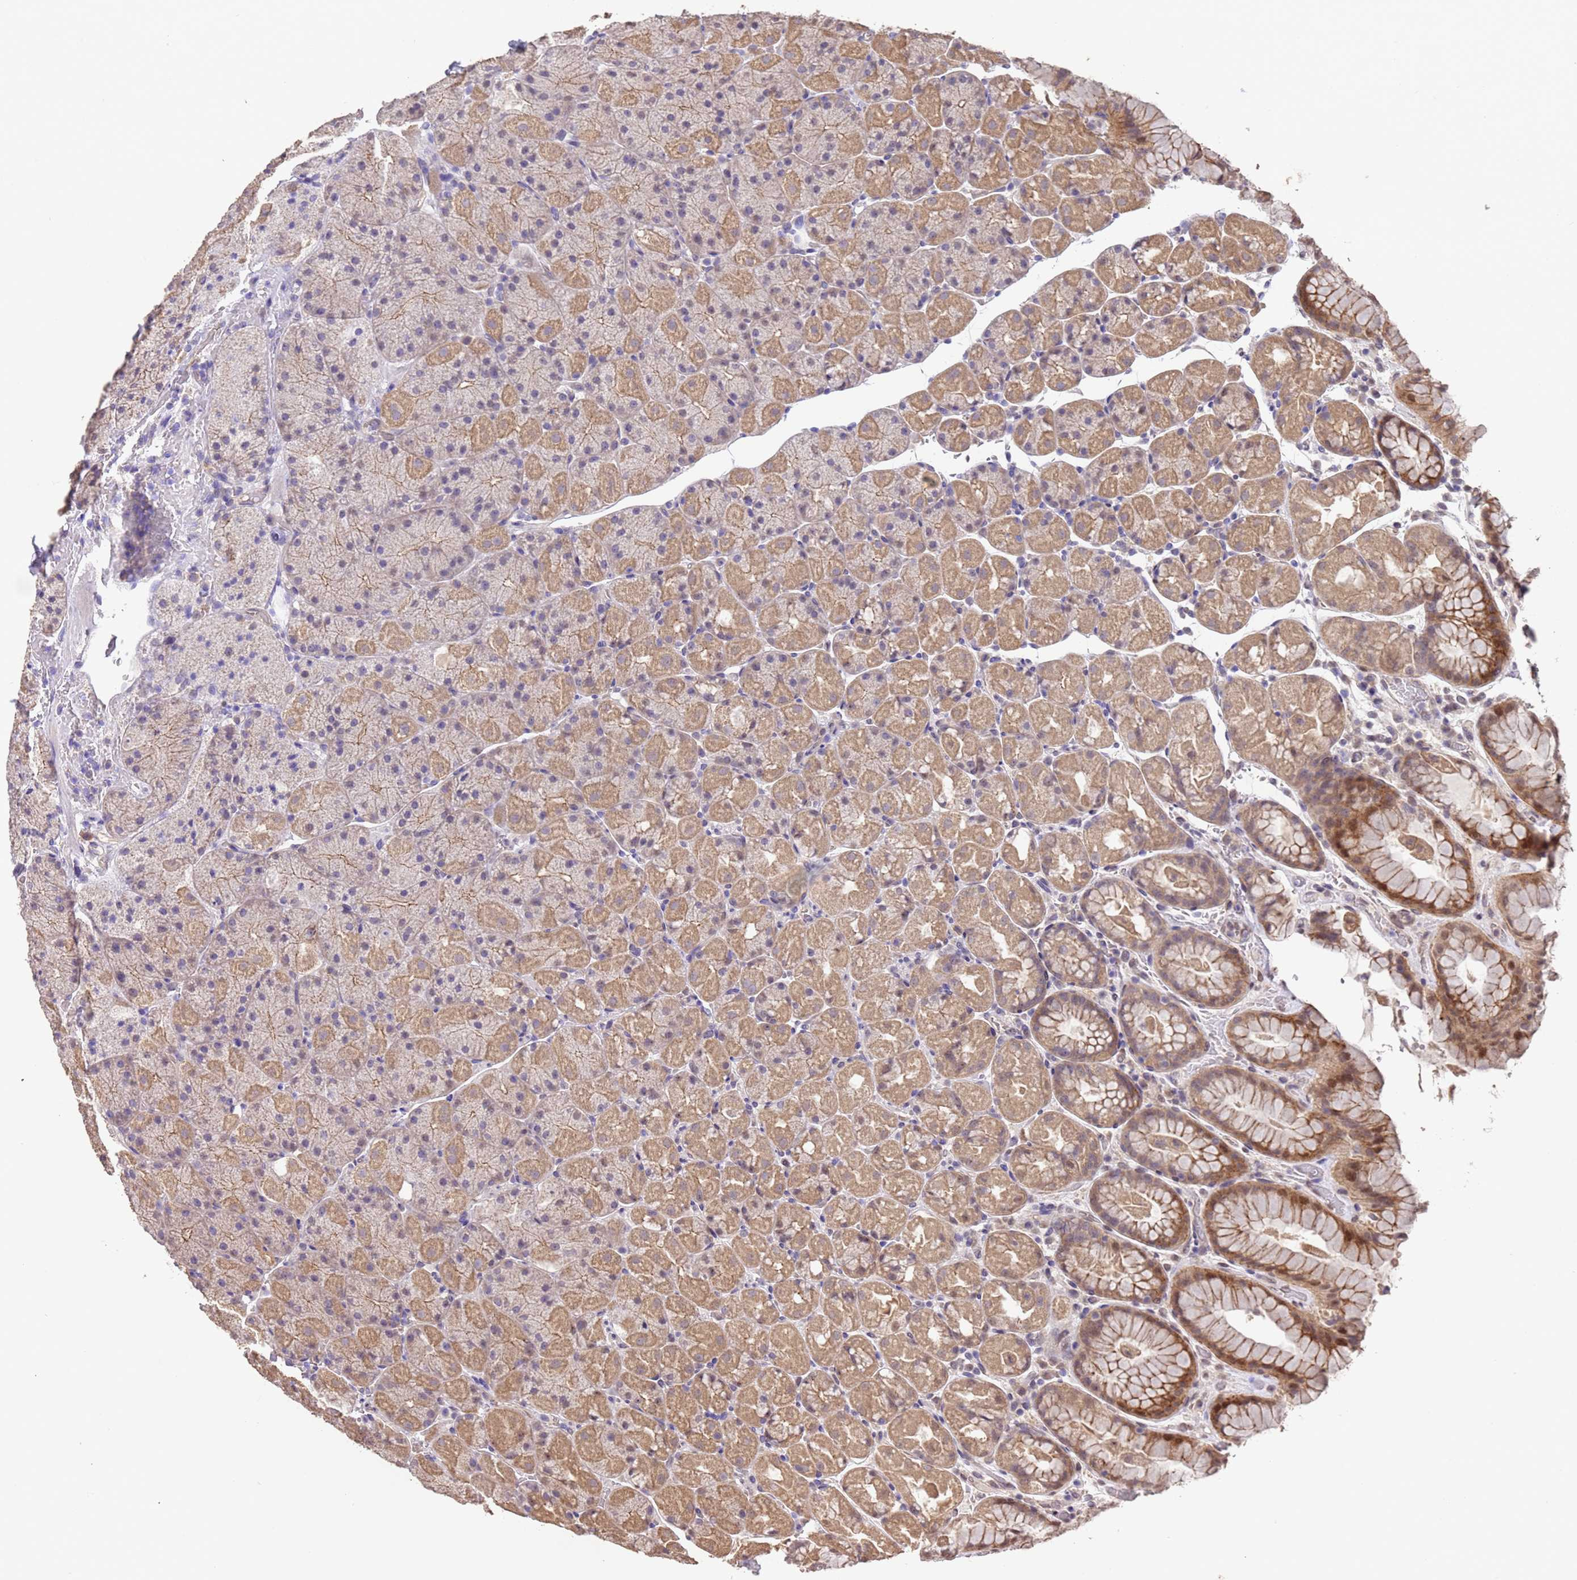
{"staining": {"intensity": "moderate", "quantity": ">75%", "location": "cytoplasmic/membranous"}, "tissue": "stomach", "cell_type": "Glandular cells", "image_type": "normal", "snomed": [{"axis": "morphology", "description": "Normal tissue, NOS"}, {"axis": "topography", "description": "Stomach, upper"}, {"axis": "topography", "description": "Stomach, lower"}], "caption": "Immunohistochemistry of normal human stomach shows medium levels of moderate cytoplasmic/membranous staining in approximately >75% of glandular cells.", "gene": "NPHP1", "patient": {"sex": "male", "age": 67}}